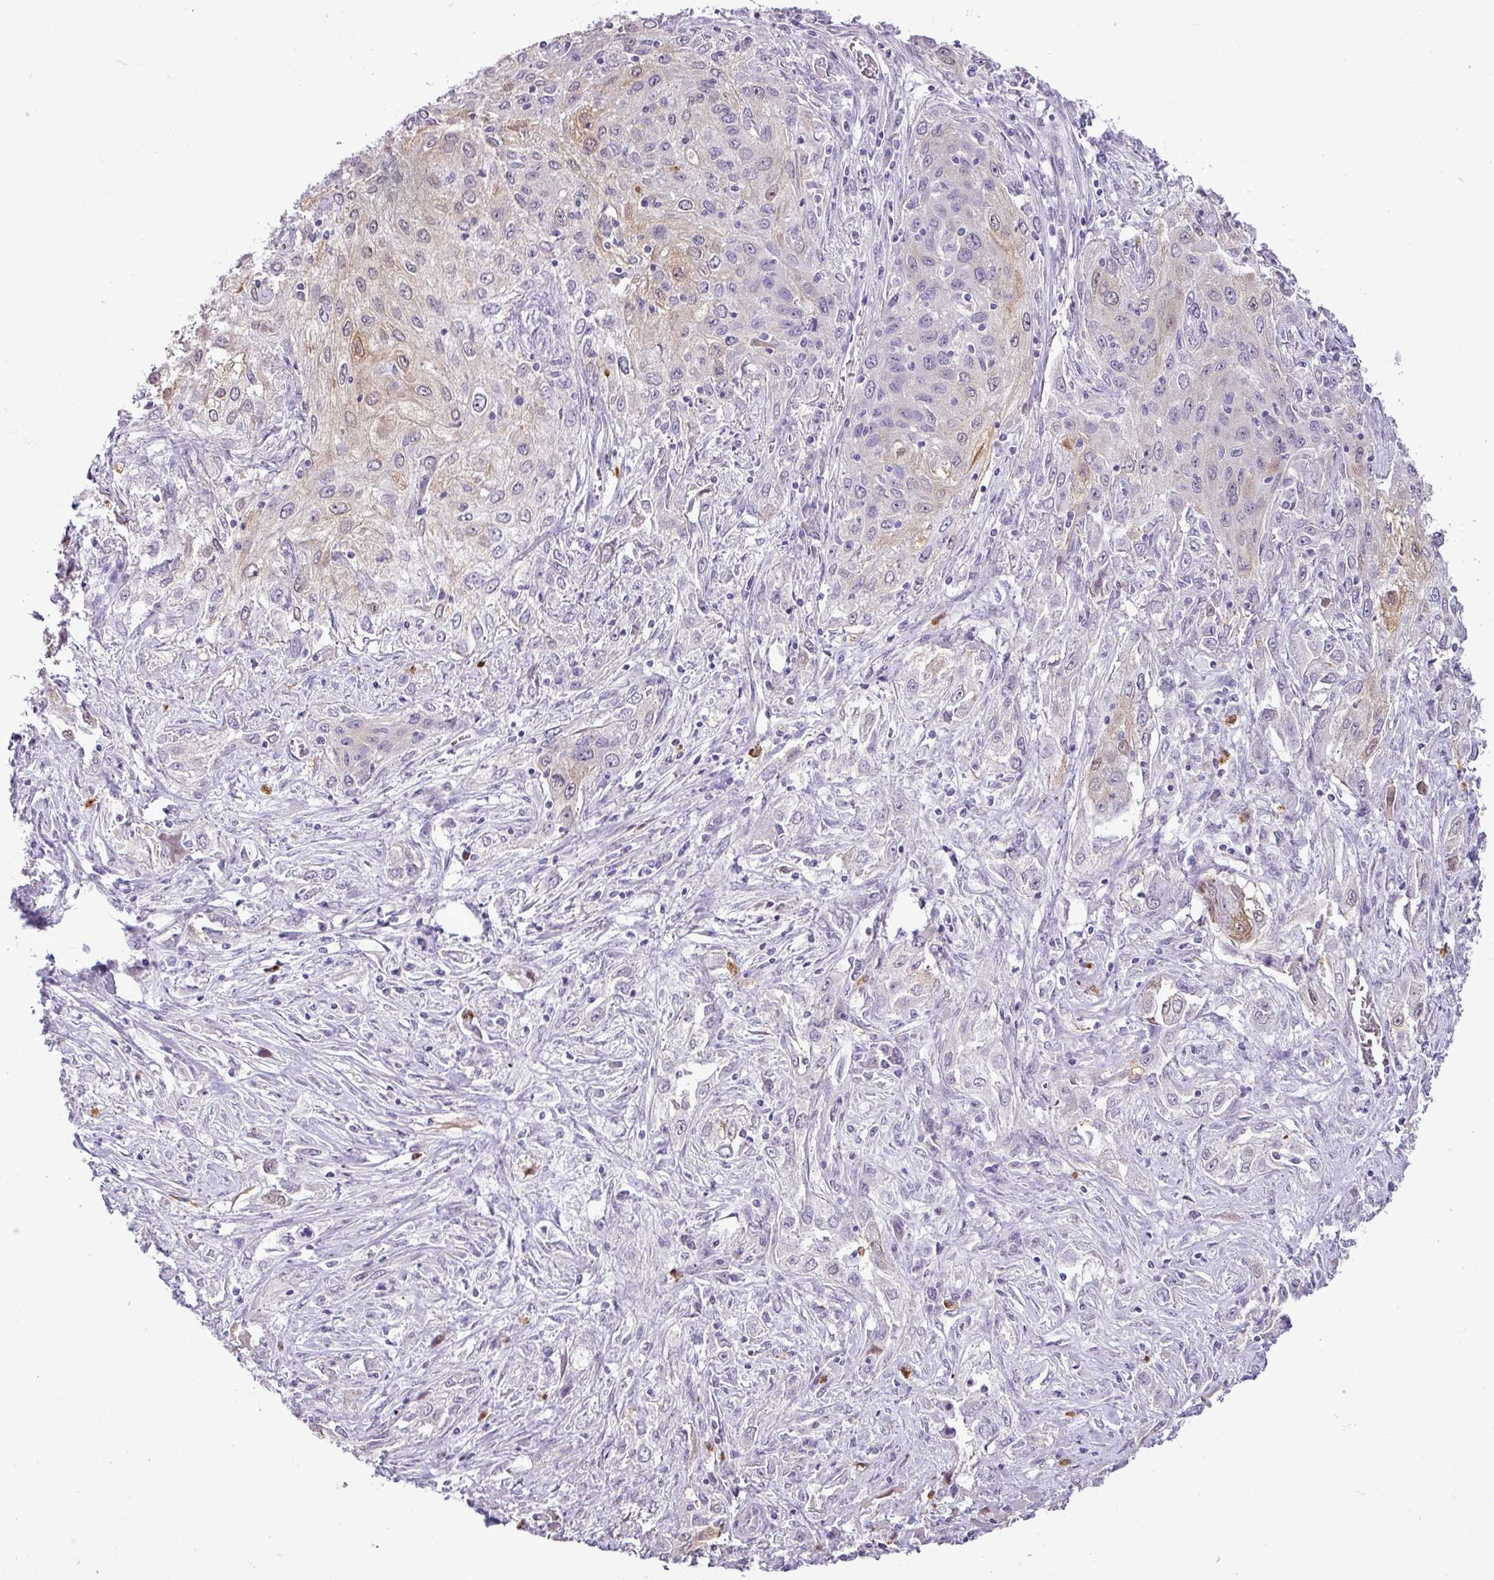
{"staining": {"intensity": "weak", "quantity": "<25%", "location": "cytoplasmic/membranous"}, "tissue": "lung cancer", "cell_type": "Tumor cells", "image_type": "cancer", "snomed": [{"axis": "morphology", "description": "Squamous cell carcinoma, NOS"}, {"axis": "topography", "description": "Lung"}], "caption": "Tumor cells show no significant protein expression in lung cancer (squamous cell carcinoma).", "gene": "ZSCAN5A", "patient": {"sex": "female", "age": 69}}